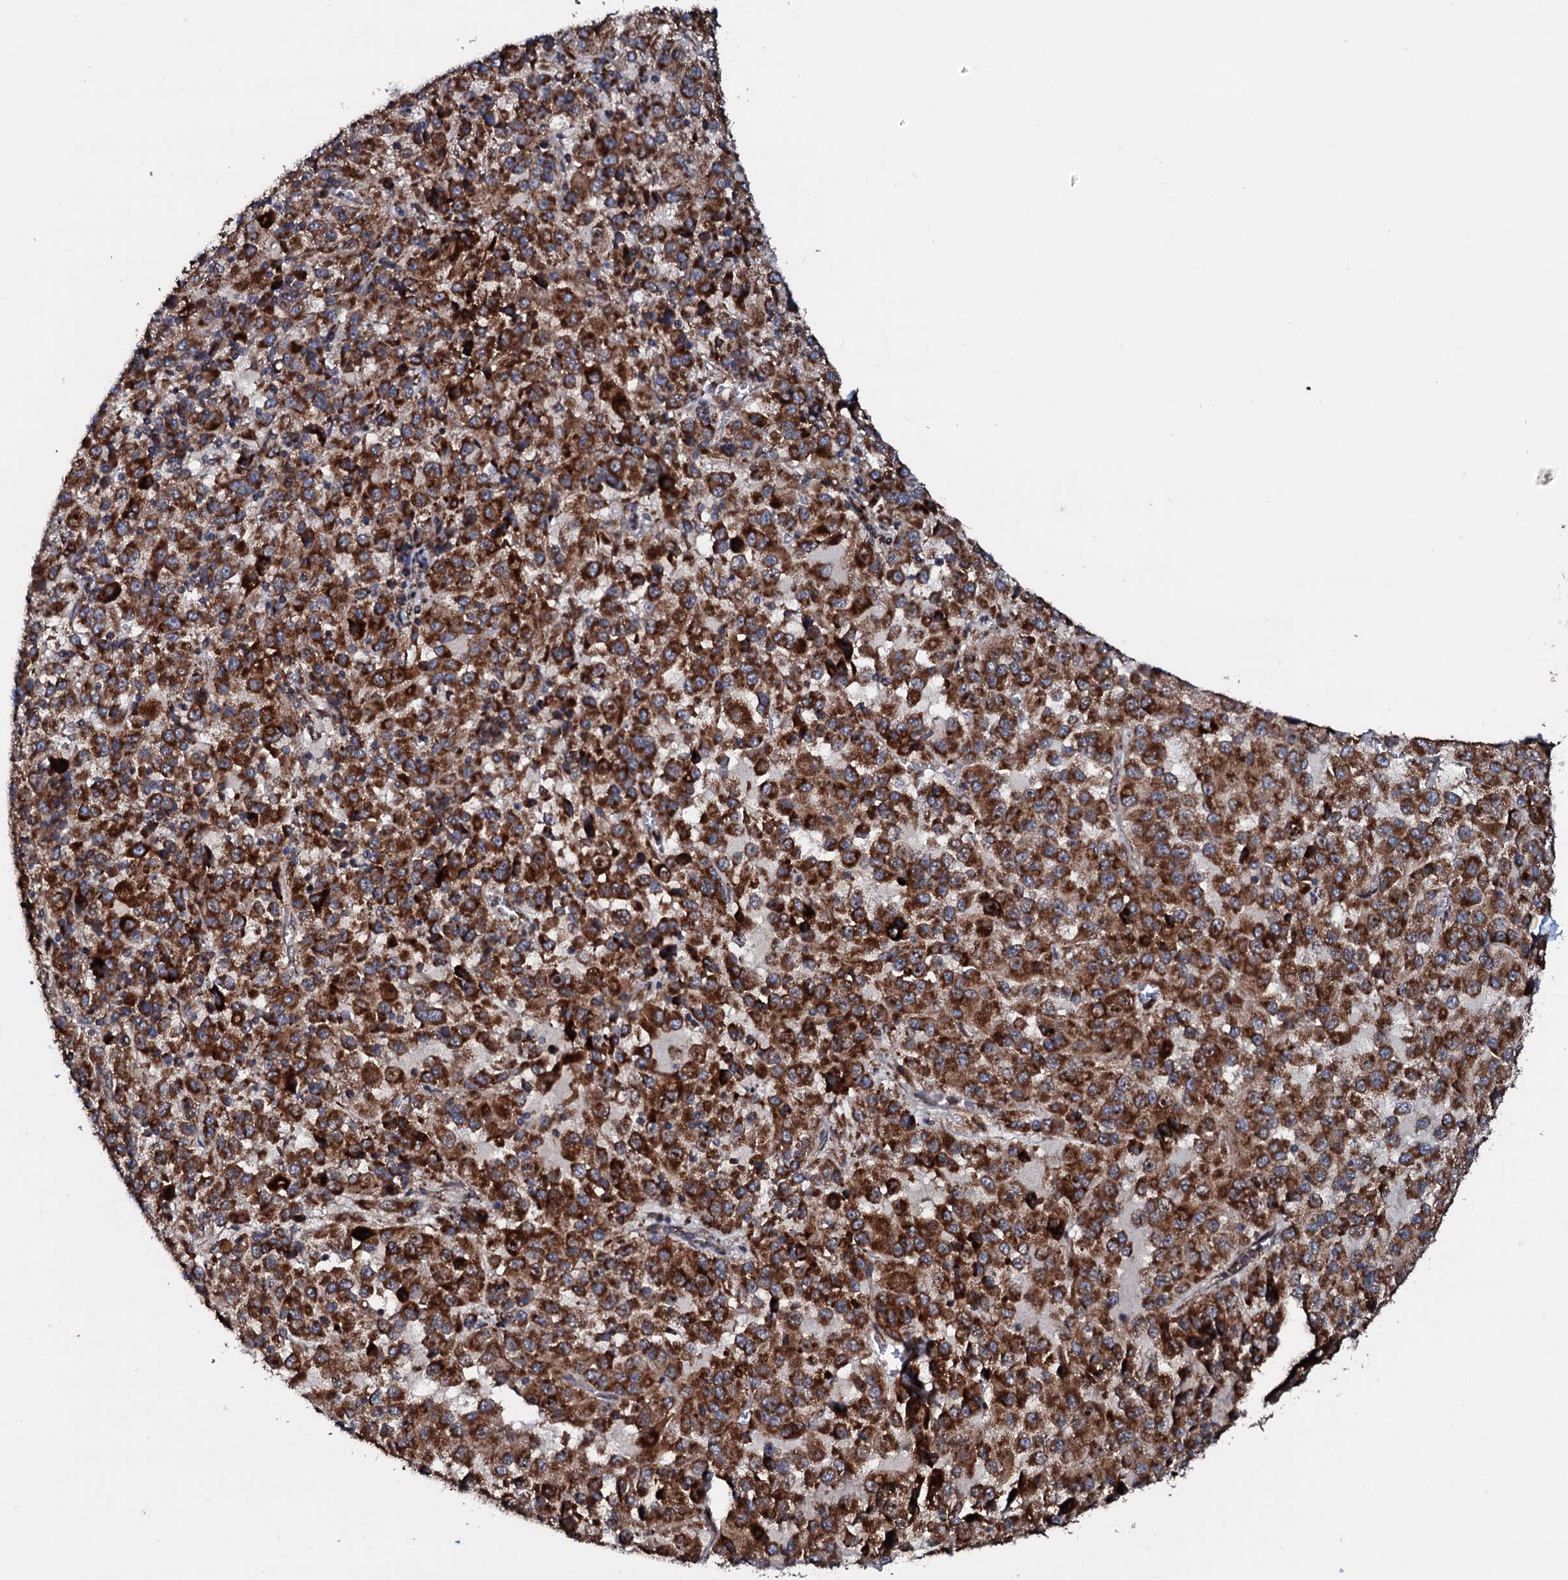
{"staining": {"intensity": "strong", "quantity": ">75%", "location": "cytoplasmic/membranous"}, "tissue": "melanoma", "cell_type": "Tumor cells", "image_type": "cancer", "snomed": [{"axis": "morphology", "description": "Malignant melanoma, Metastatic site"}, {"axis": "topography", "description": "Lung"}], "caption": "Brown immunohistochemical staining in melanoma demonstrates strong cytoplasmic/membranous staining in about >75% of tumor cells. The protein of interest is shown in brown color, while the nuclei are stained blue.", "gene": "SDHAF2", "patient": {"sex": "male", "age": 64}}